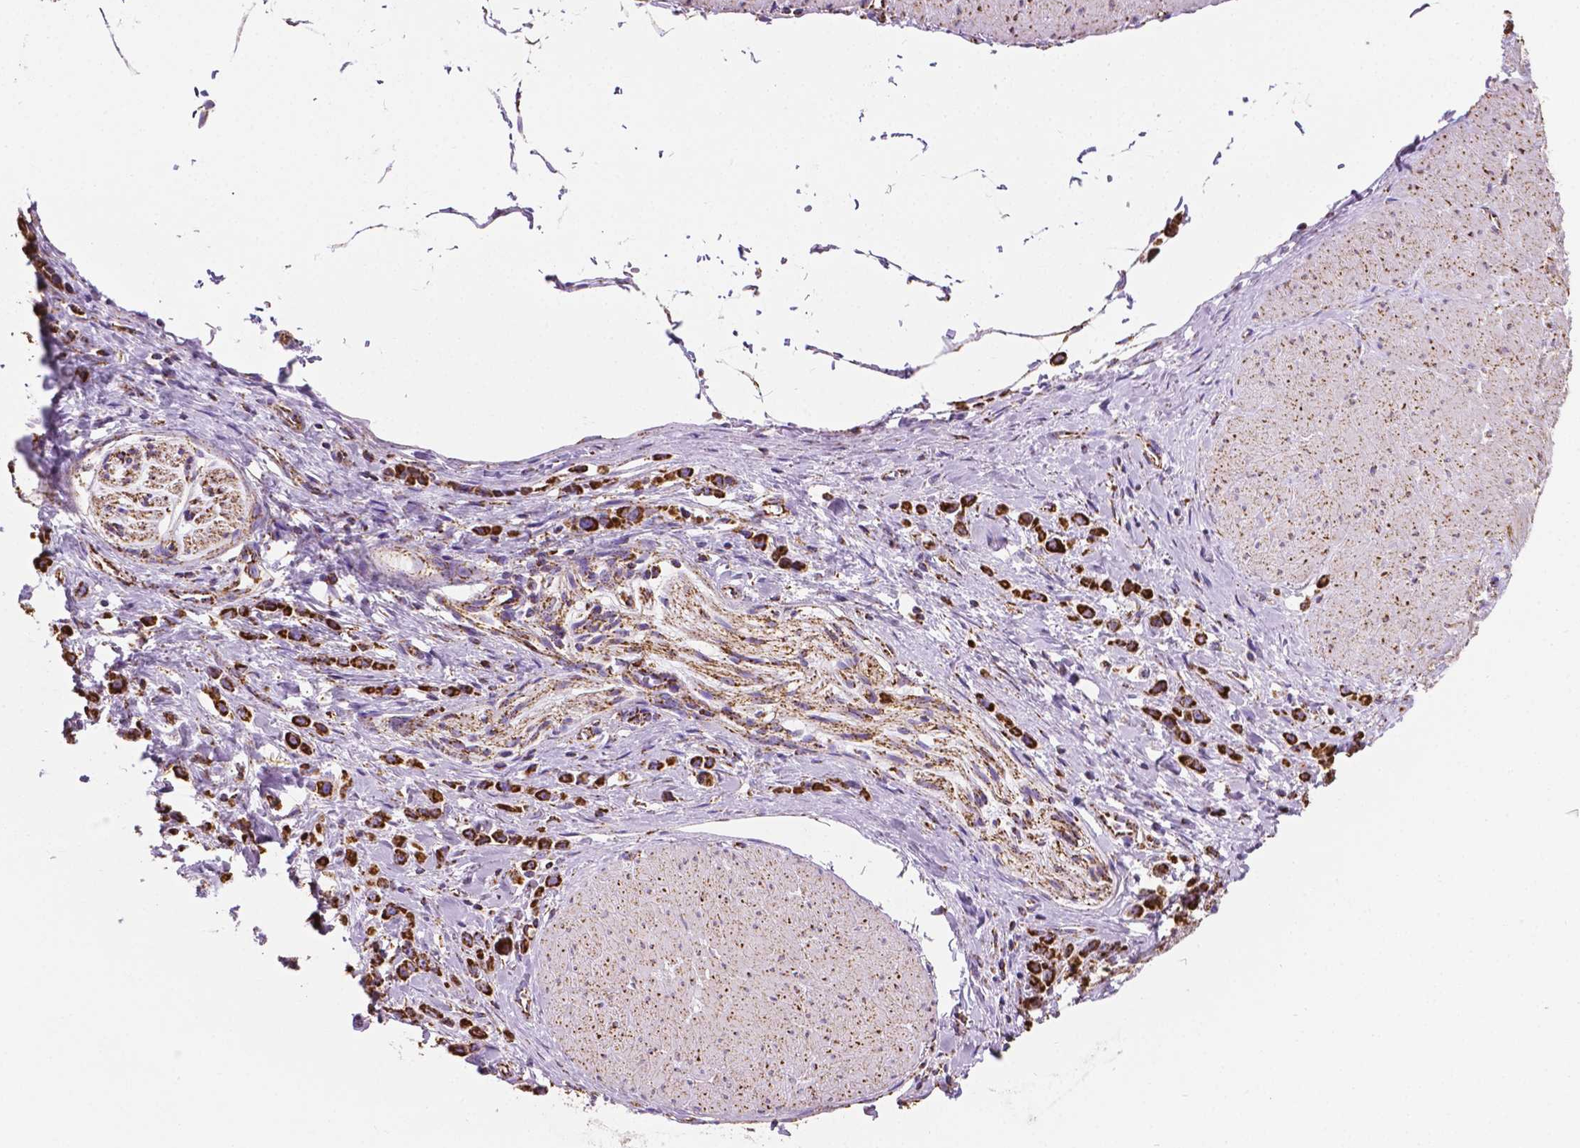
{"staining": {"intensity": "strong", "quantity": ">75%", "location": "cytoplasmic/membranous"}, "tissue": "stomach cancer", "cell_type": "Tumor cells", "image_type": "cancer", "snomed": [{"axis": "morphology", "description": "Adenocarcinoma, NOS"}, {"axis": "topography", "description": "Stomach"}], "caption": "Human stomach cancer (adenocarcinoma) stained with a protein marker reveals strong staining in tumor cells.", "gene": "RMDN3", "patient": {"sex": "male", "age": 47}}